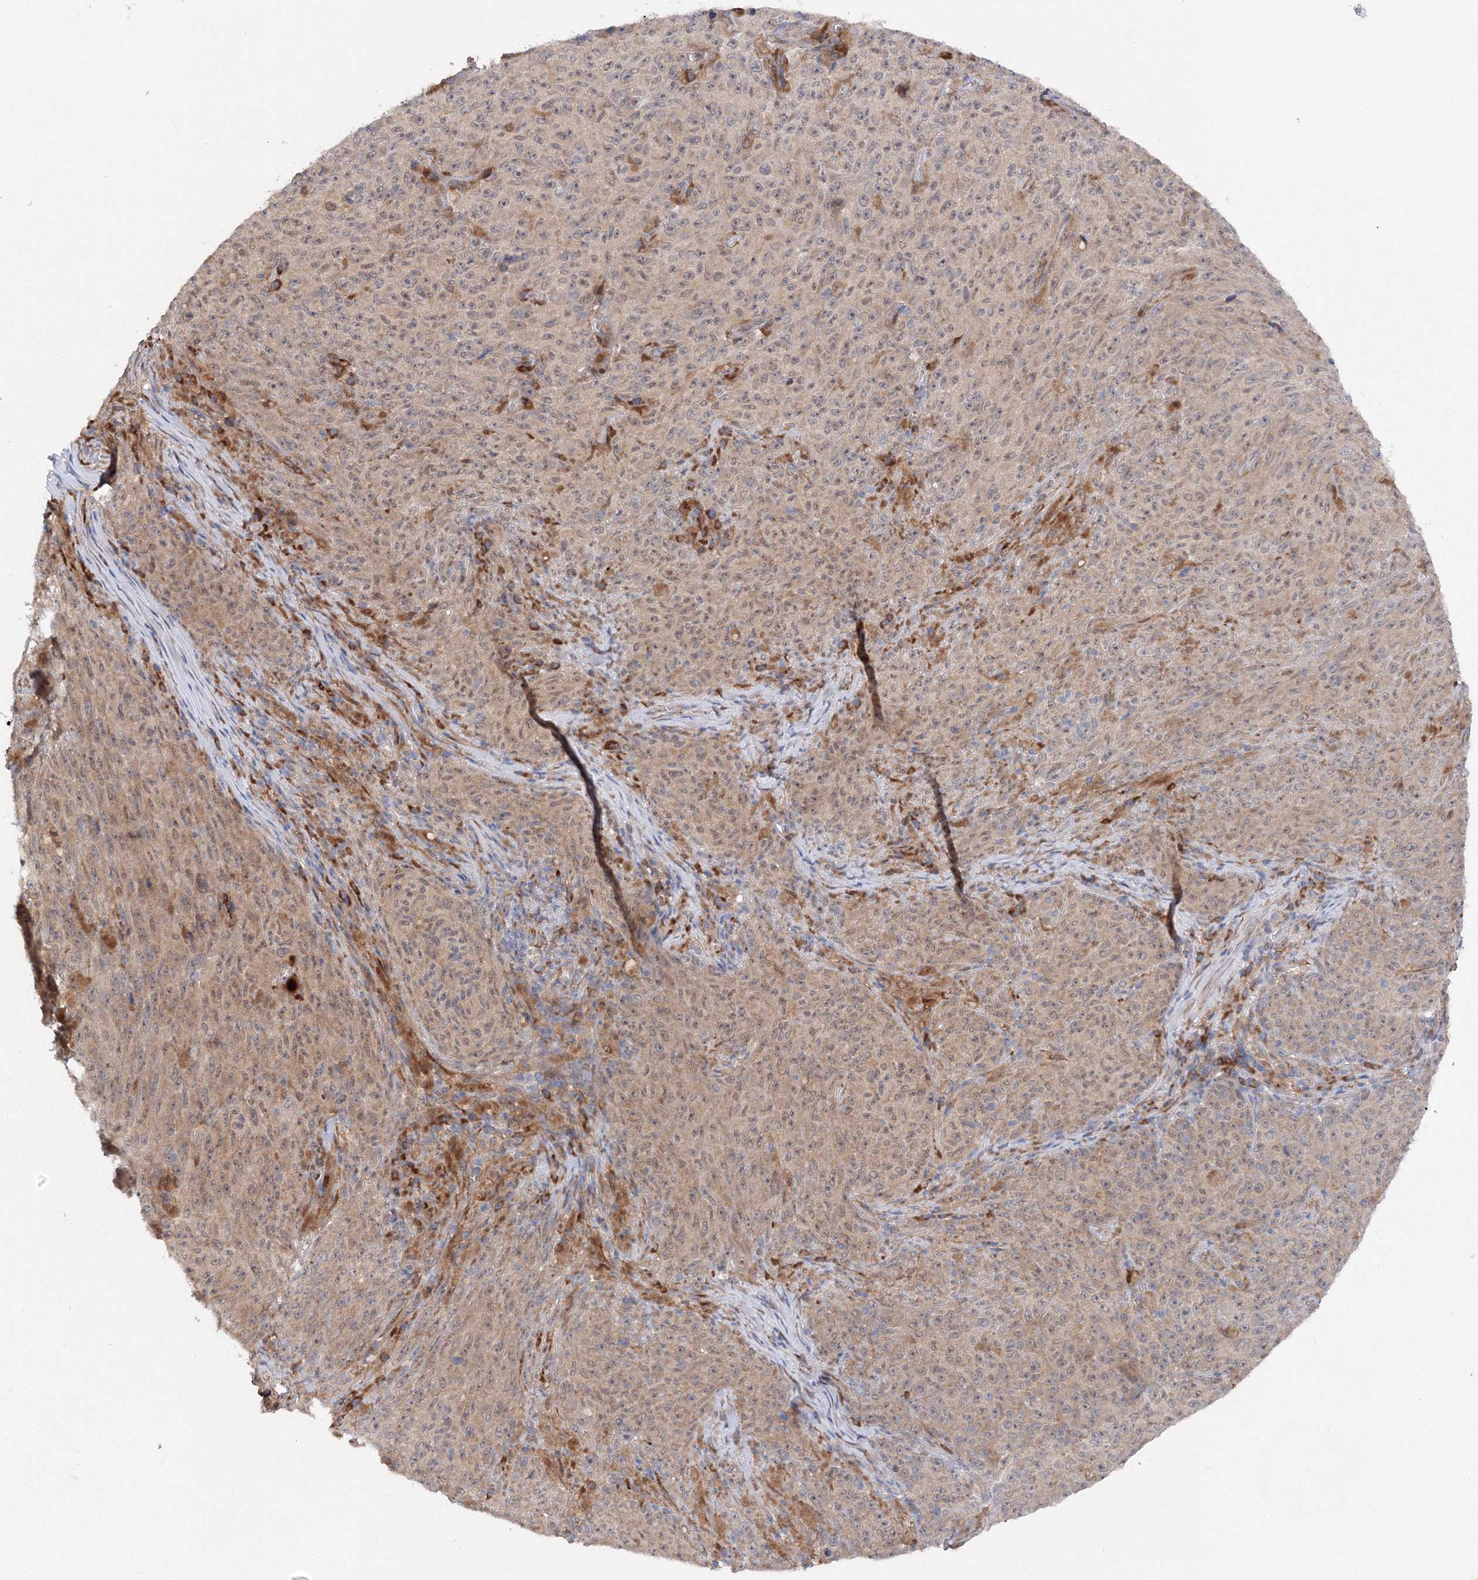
{"staining": {"intensity": "weak", "quantity": "25%-75%", "location": "cytoplasmic/membranous"}, "tissue": "melanoma", "cell_type": "Tumor cells", "image_type": "cancer", "snomed": [{"axis": "morphology", "description": "Malignant melanoma, NOS"}, {"axis": "topography", "description": "Skin"}], "caption": "A brown stain shows weak cytoplasmic/membranous expression of a protein in malignant melanoma tumor cells.", "gene": "DIS3L2", "patient": {"sex": "female", "age": 82}}